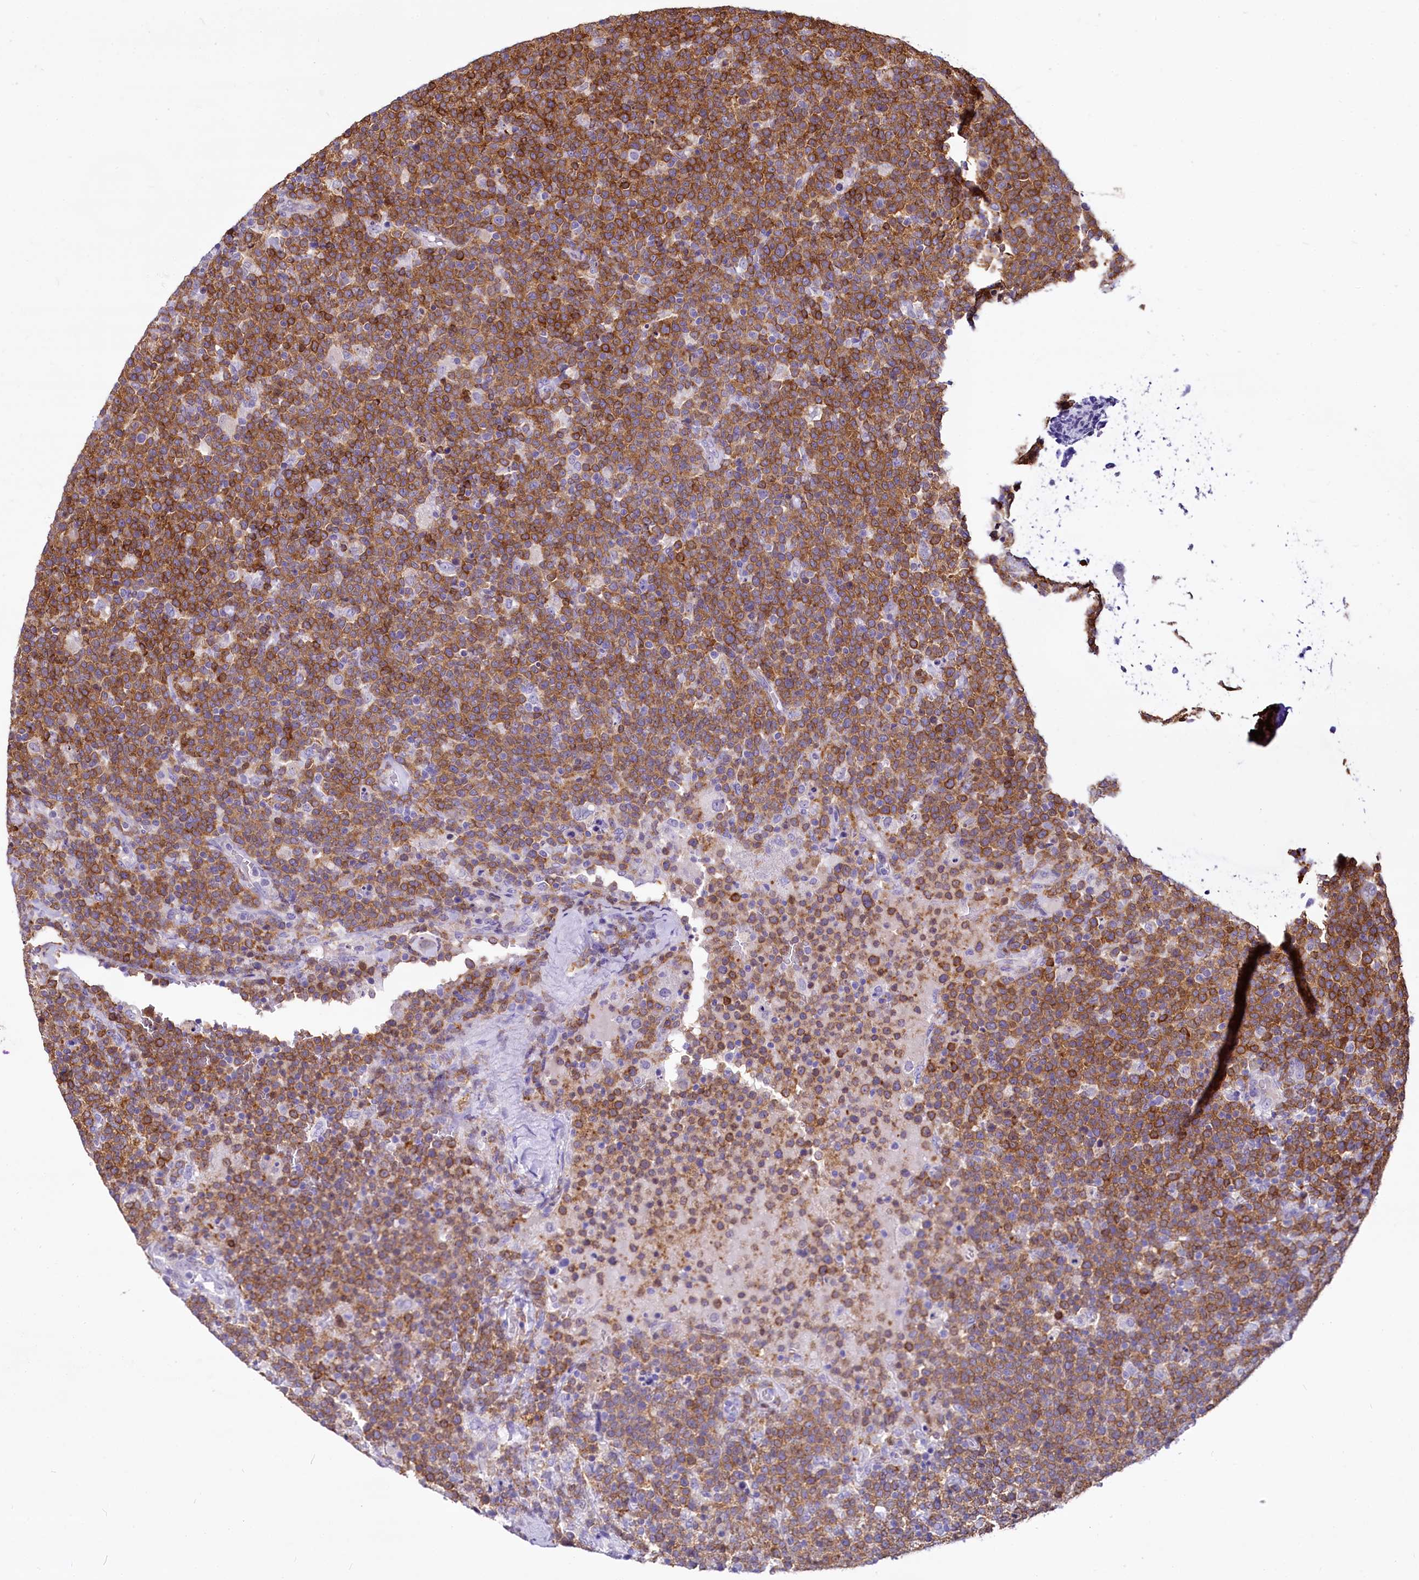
{"staining": {"intensity": "moderate", "quantity": ">75%", "location": "cytoplasmic/membranous"}, "tissue": "lymphoma", "cell_type": "Tumor cells", "image_type": "cancer", "snomed": [{"axis": "morphology", "description": "Malignant lymphoma, non-Hodgkin's type, High grade"}, {"axis": "topography", "description": "Lymph node"}], "caption": "This image demonstrates immunohistochemistry (IHC) staining of lymphoma, with medium moderate cytoplasmic/membranous expression in approximately >75% of tumor cells.", "gene": "BANK1", "patient": {"sex": "male", "age": 61}}